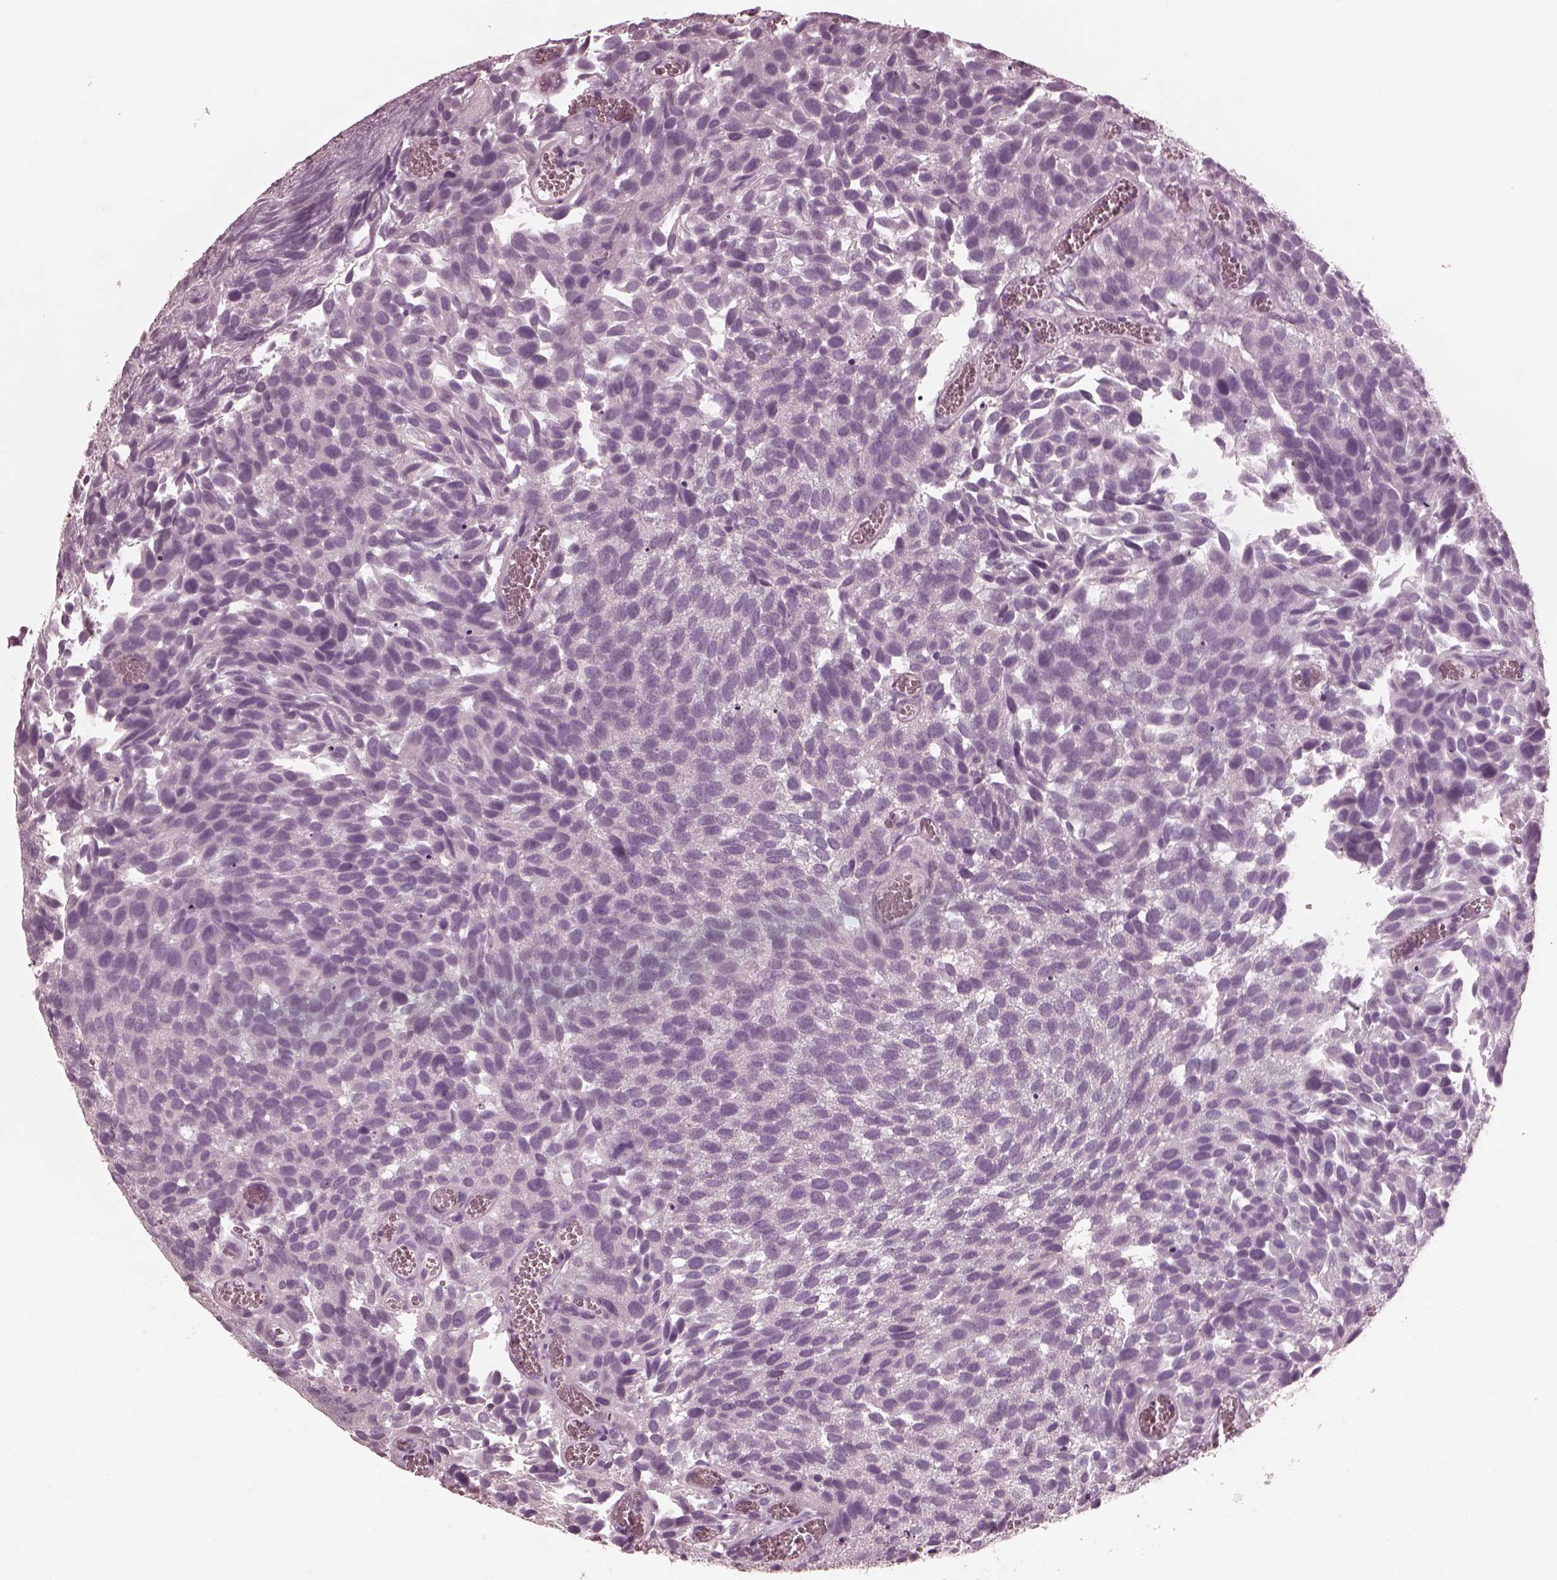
{"staining": {"intensity": "negative", "quantity": "none", "location": "none"}, "tissue": "urothelial cancer", "cell_type": "Tumor cells", "image_type": "cancer", "snomed": [{"axis": "morphology", "description": "Urothelial carcinoma, Low grade"}, {"axis": "topography", "description": "Urinary bladder"}], "caption": "IHC micrograph of urothelial cancer stained for a protein (brown), which exhibits no positivity in tumor cells.", "gene": "CGA", "patient": {"sex": "female", "age": 69}}